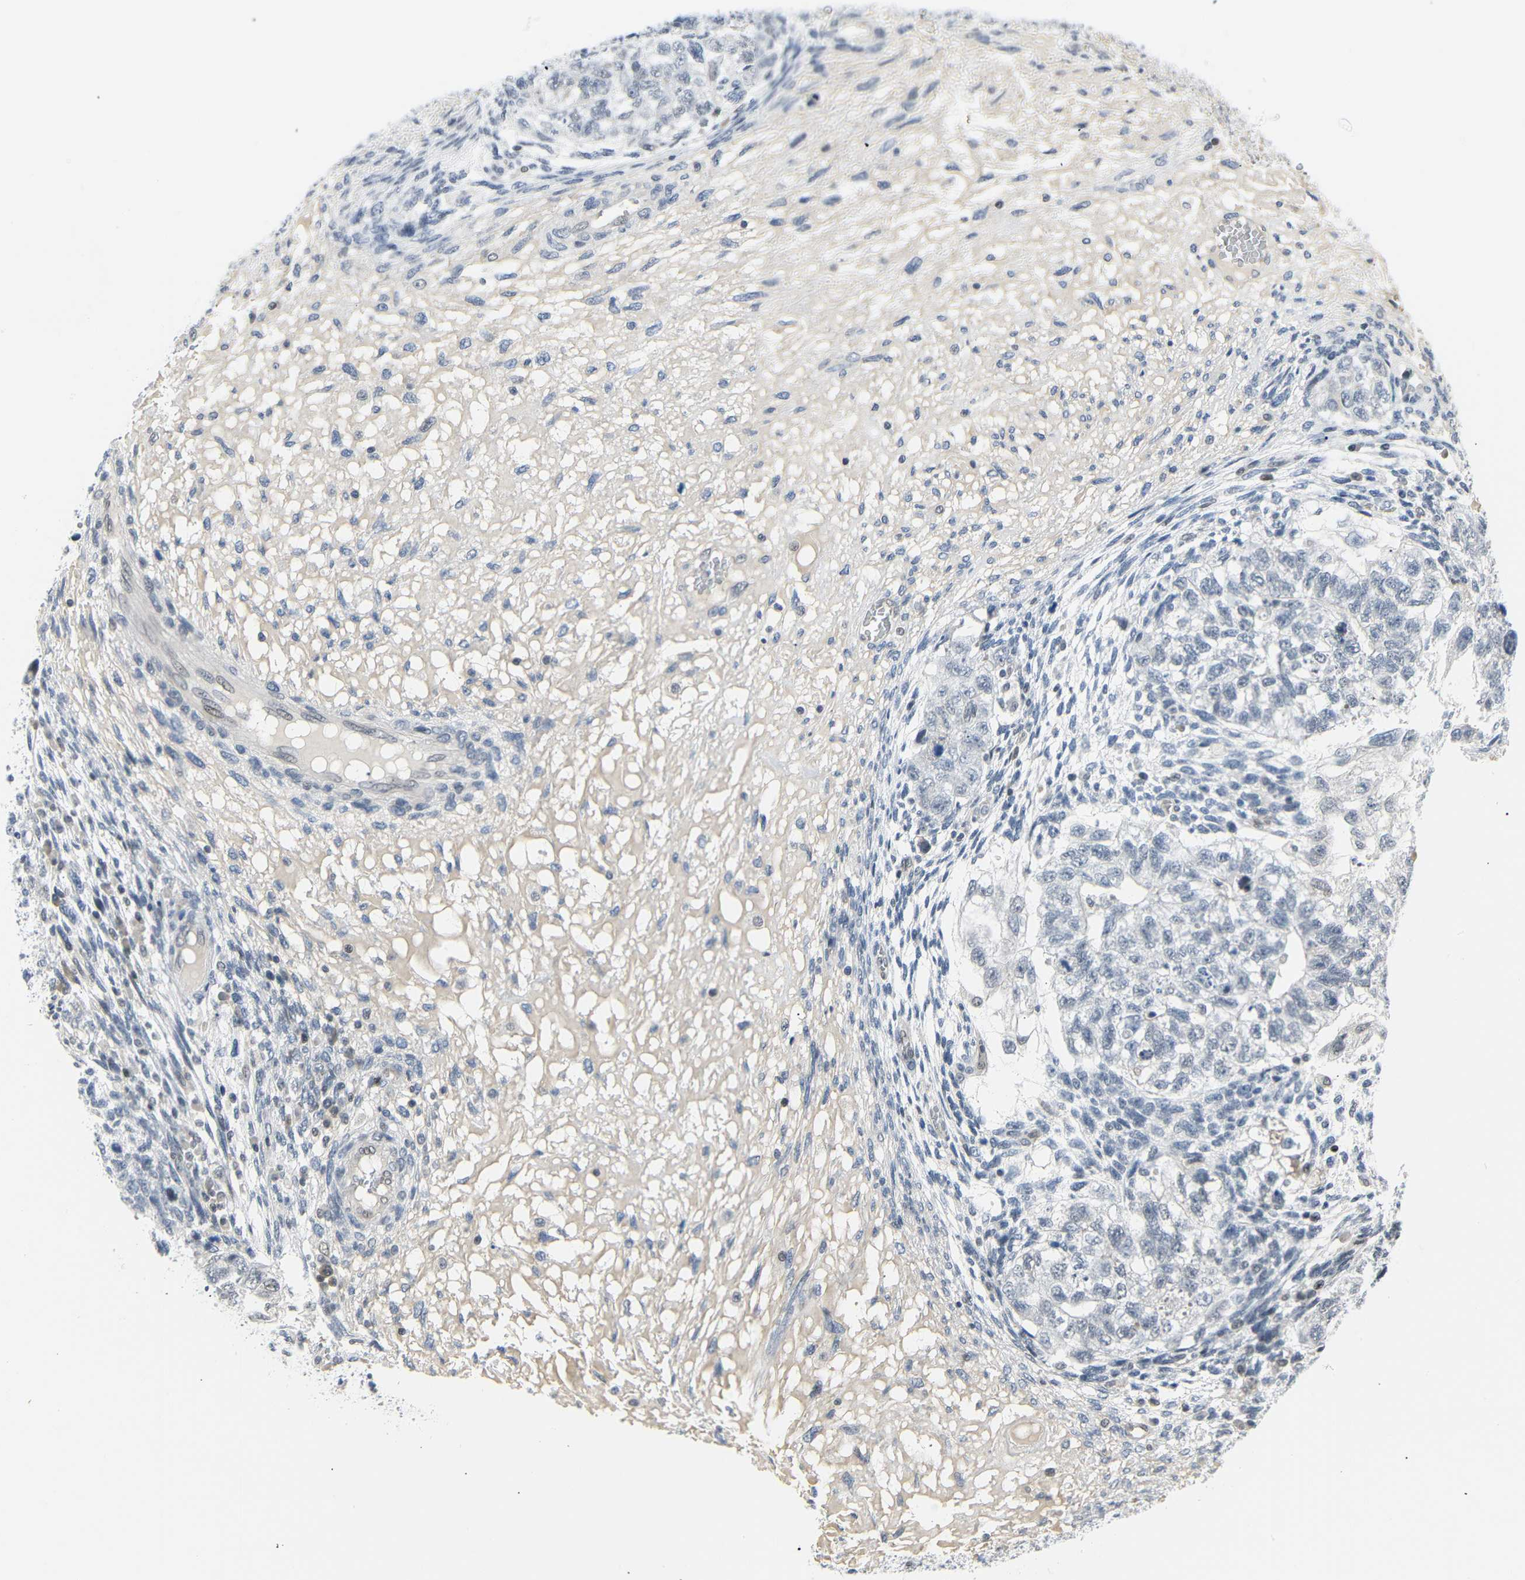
{"staining": {"intensity": "negative", "quantity": "none", "location": "none"}, "tissue": "testis cancer", "cell_type": "Tumor cells", "image_type": "cancer", "snomed": [{"axis": "morphology", "description": "Normal tissue, NOS"}, {"axis": "morphology", "description": "Carcinoma, Embryonal, NOS"}, {"axis": "topography", "description": "Testis"}], "caption": "Immunohistochemistry histopathology image of human embryonal carcinoma (testis) stained for a protein (brown), which displays no expression in tumor cells. (Immunohistochemistry (ihc), brightfield microscopy, high magnification).", "gene": "IMPG2", "patient": {"sex": "male", "age": 36}}